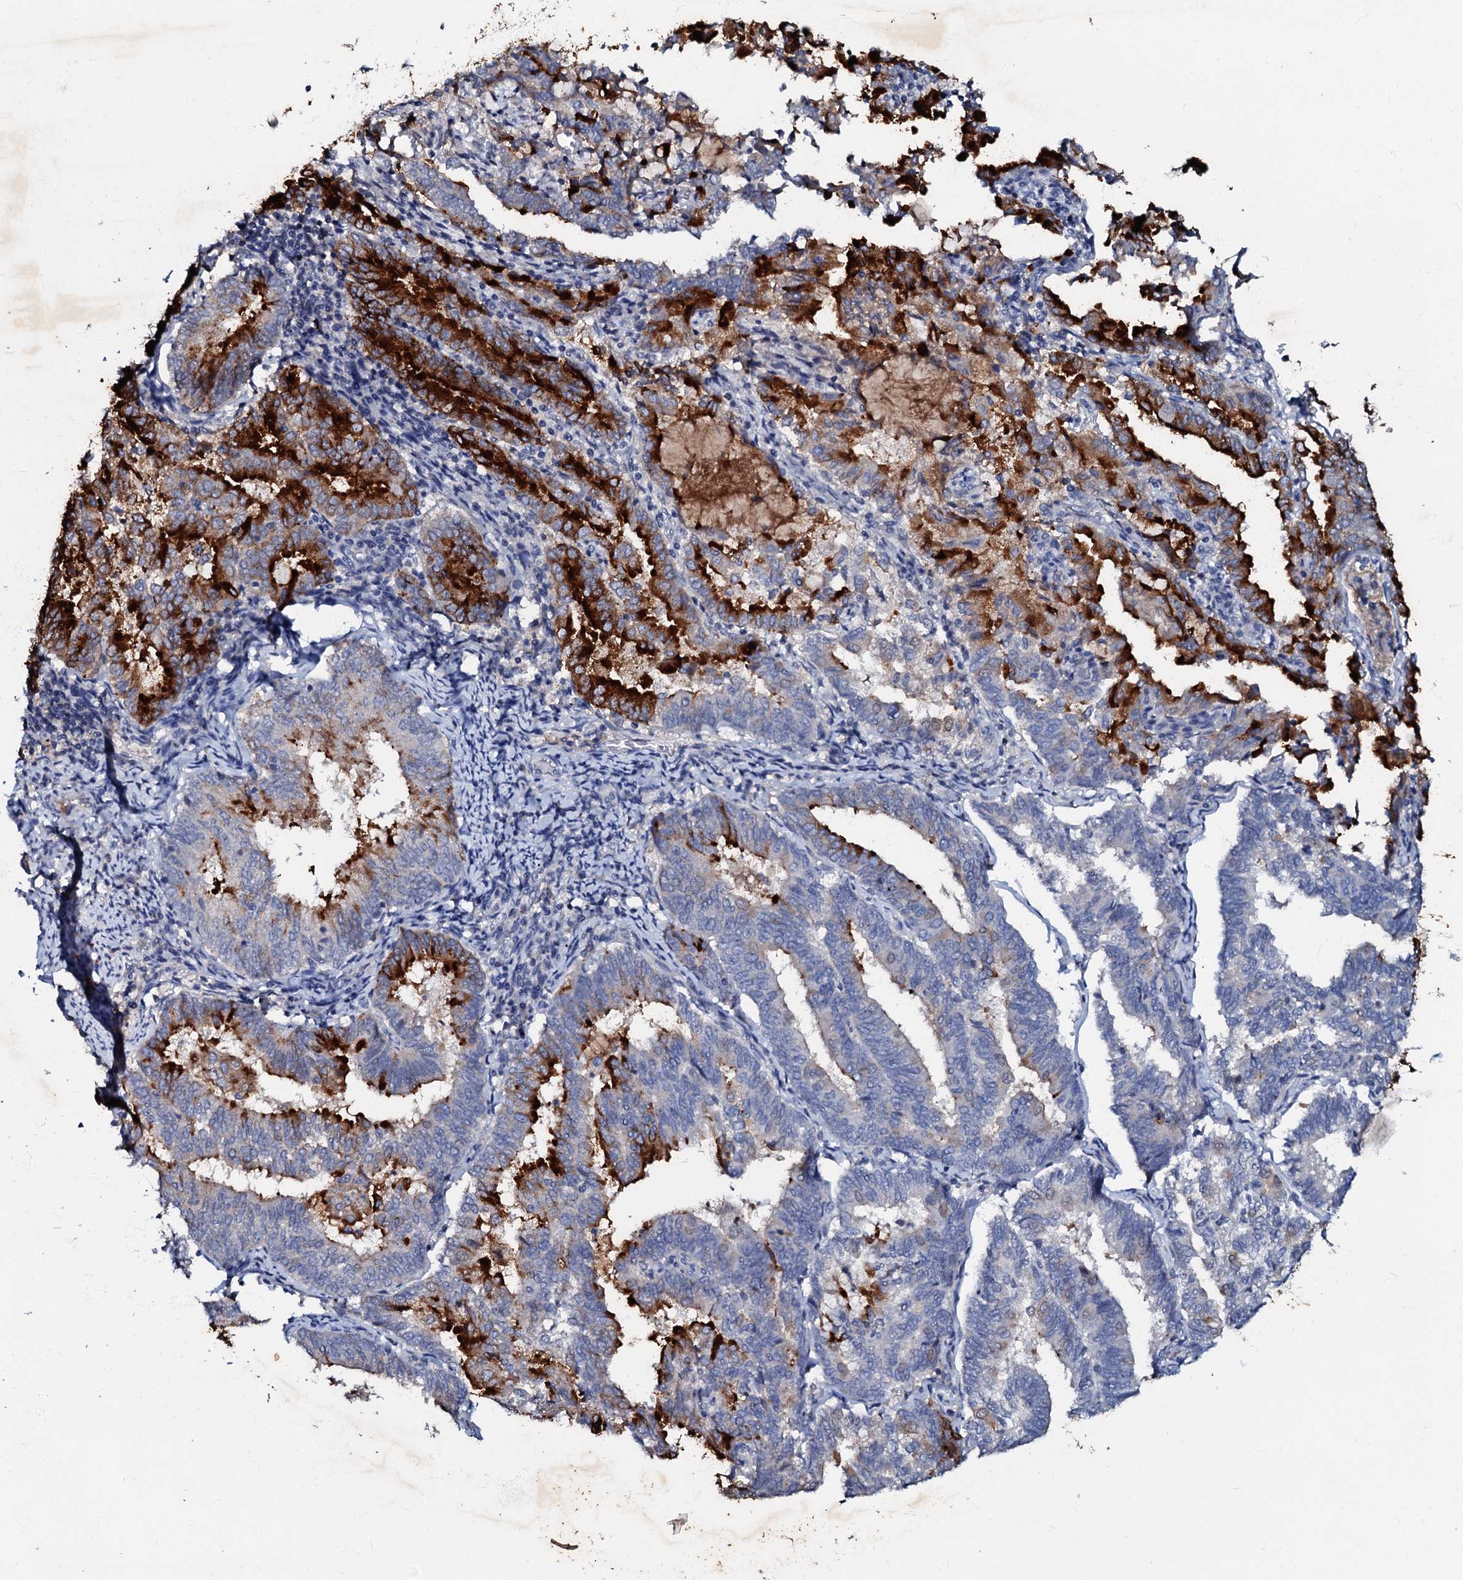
{"staining": {"intensity": "strong", "quantity": "<25%", "location": "cytoplasmic/membranous"}, "tissue": "endometrial cancer", "cell_type": "Tumor cells", "image_type": "cancer", "snomed": [{"axis": "morphology", "description": "Adenocarcinoma, NOS"}, {"axis": "topography", "description": "Endometrium"}], "caption": "Protein expression analysis of human endometrial adenocarcinoma reveals strong cytoplasmic/membranous positivity in about <25% of tumor cells.", "gene": "MANSC4", "patient": {"sex": "female", "age": 80}}